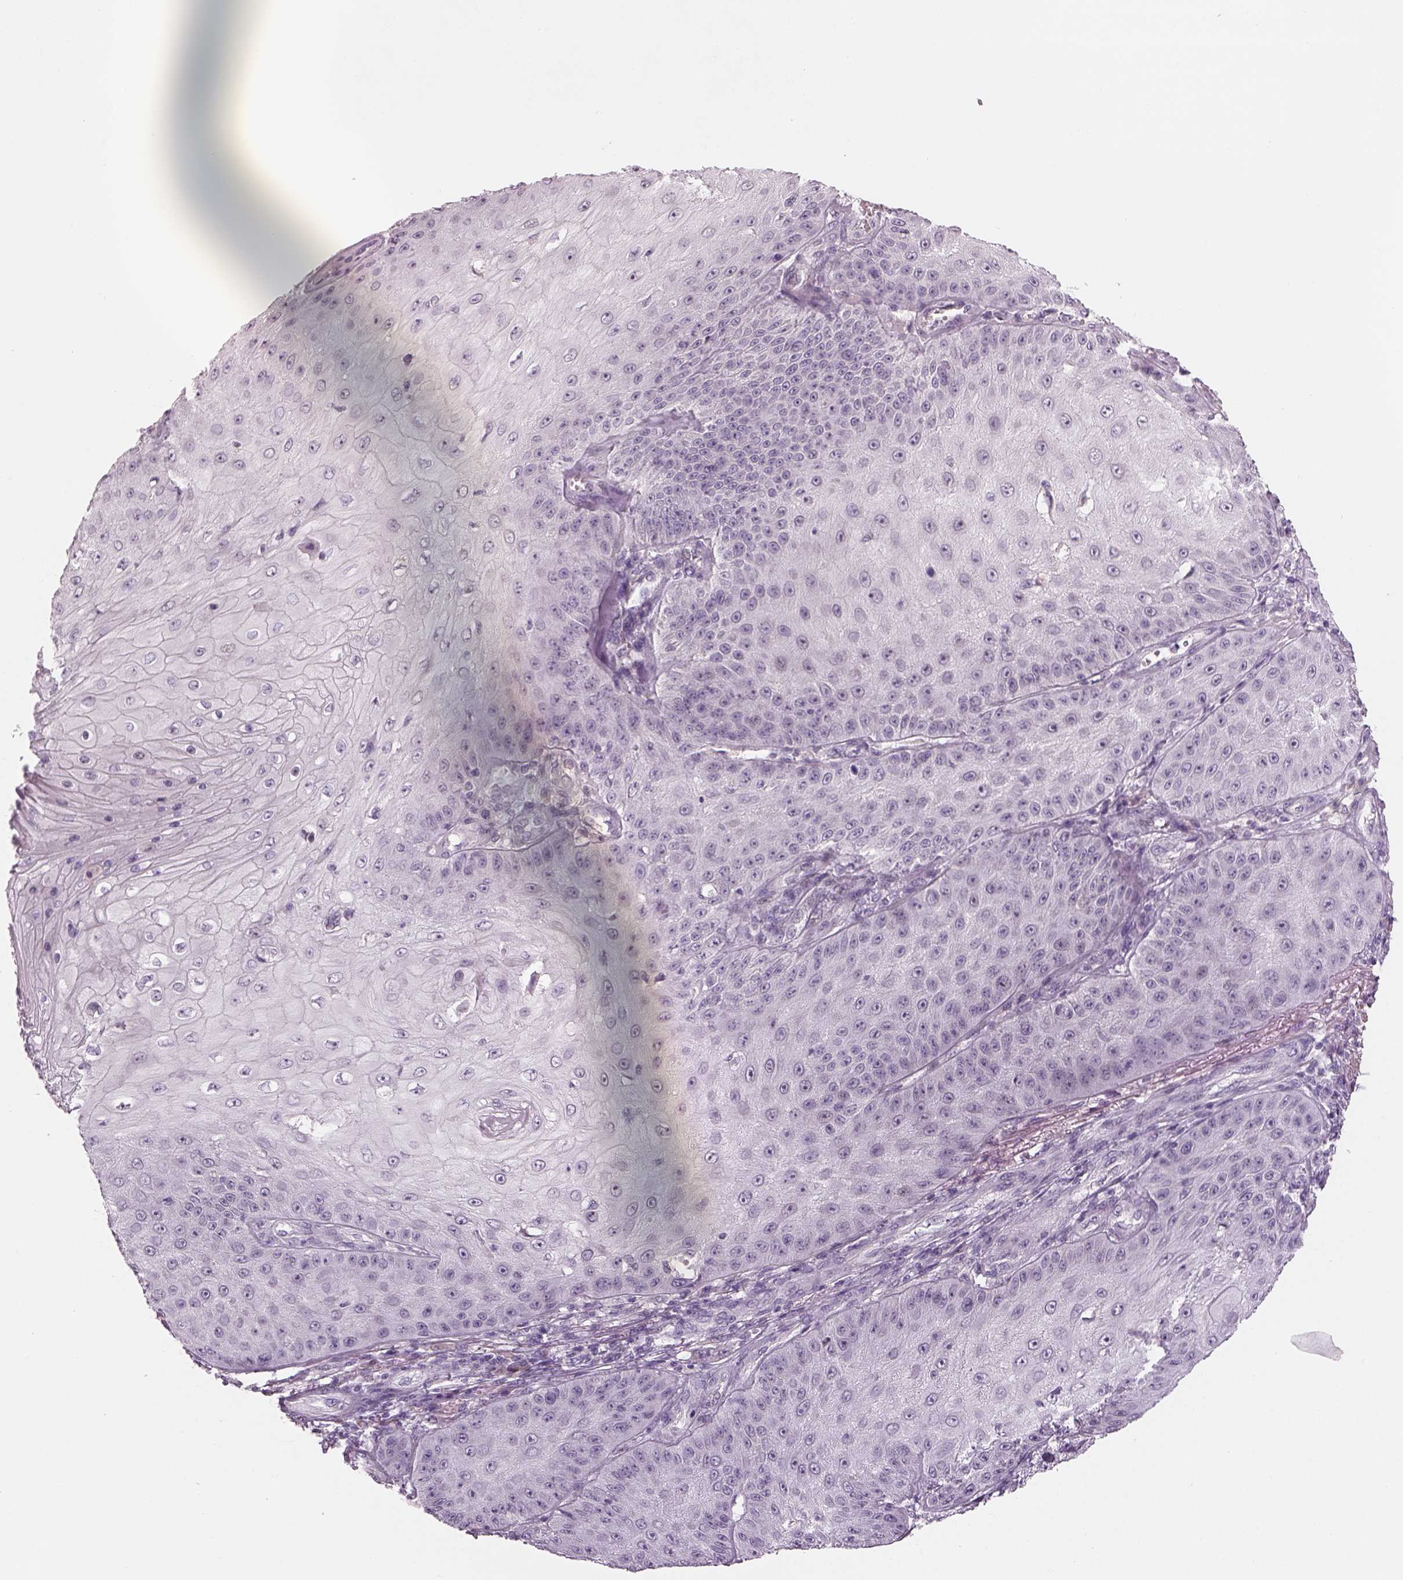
{"staining": {"intensity": "negative", "quantity": "none", "location": "none"}, "tissue": "skin cancer", "cell_type": "Tumor cells", "image_type": "cancer", "snomed": [{"axis": "morphology", "description": "Squamous cell carcinoma, NOS"}, {"axis": "topography", "description": "Skin"}], "caption": "Skin cancer (squamous cell carcinoma) was stained to show a protein in brown. There is no significant expression in tumor cells.", "gene": "PENK", "patient": {"sex": "male", "age": 70}}